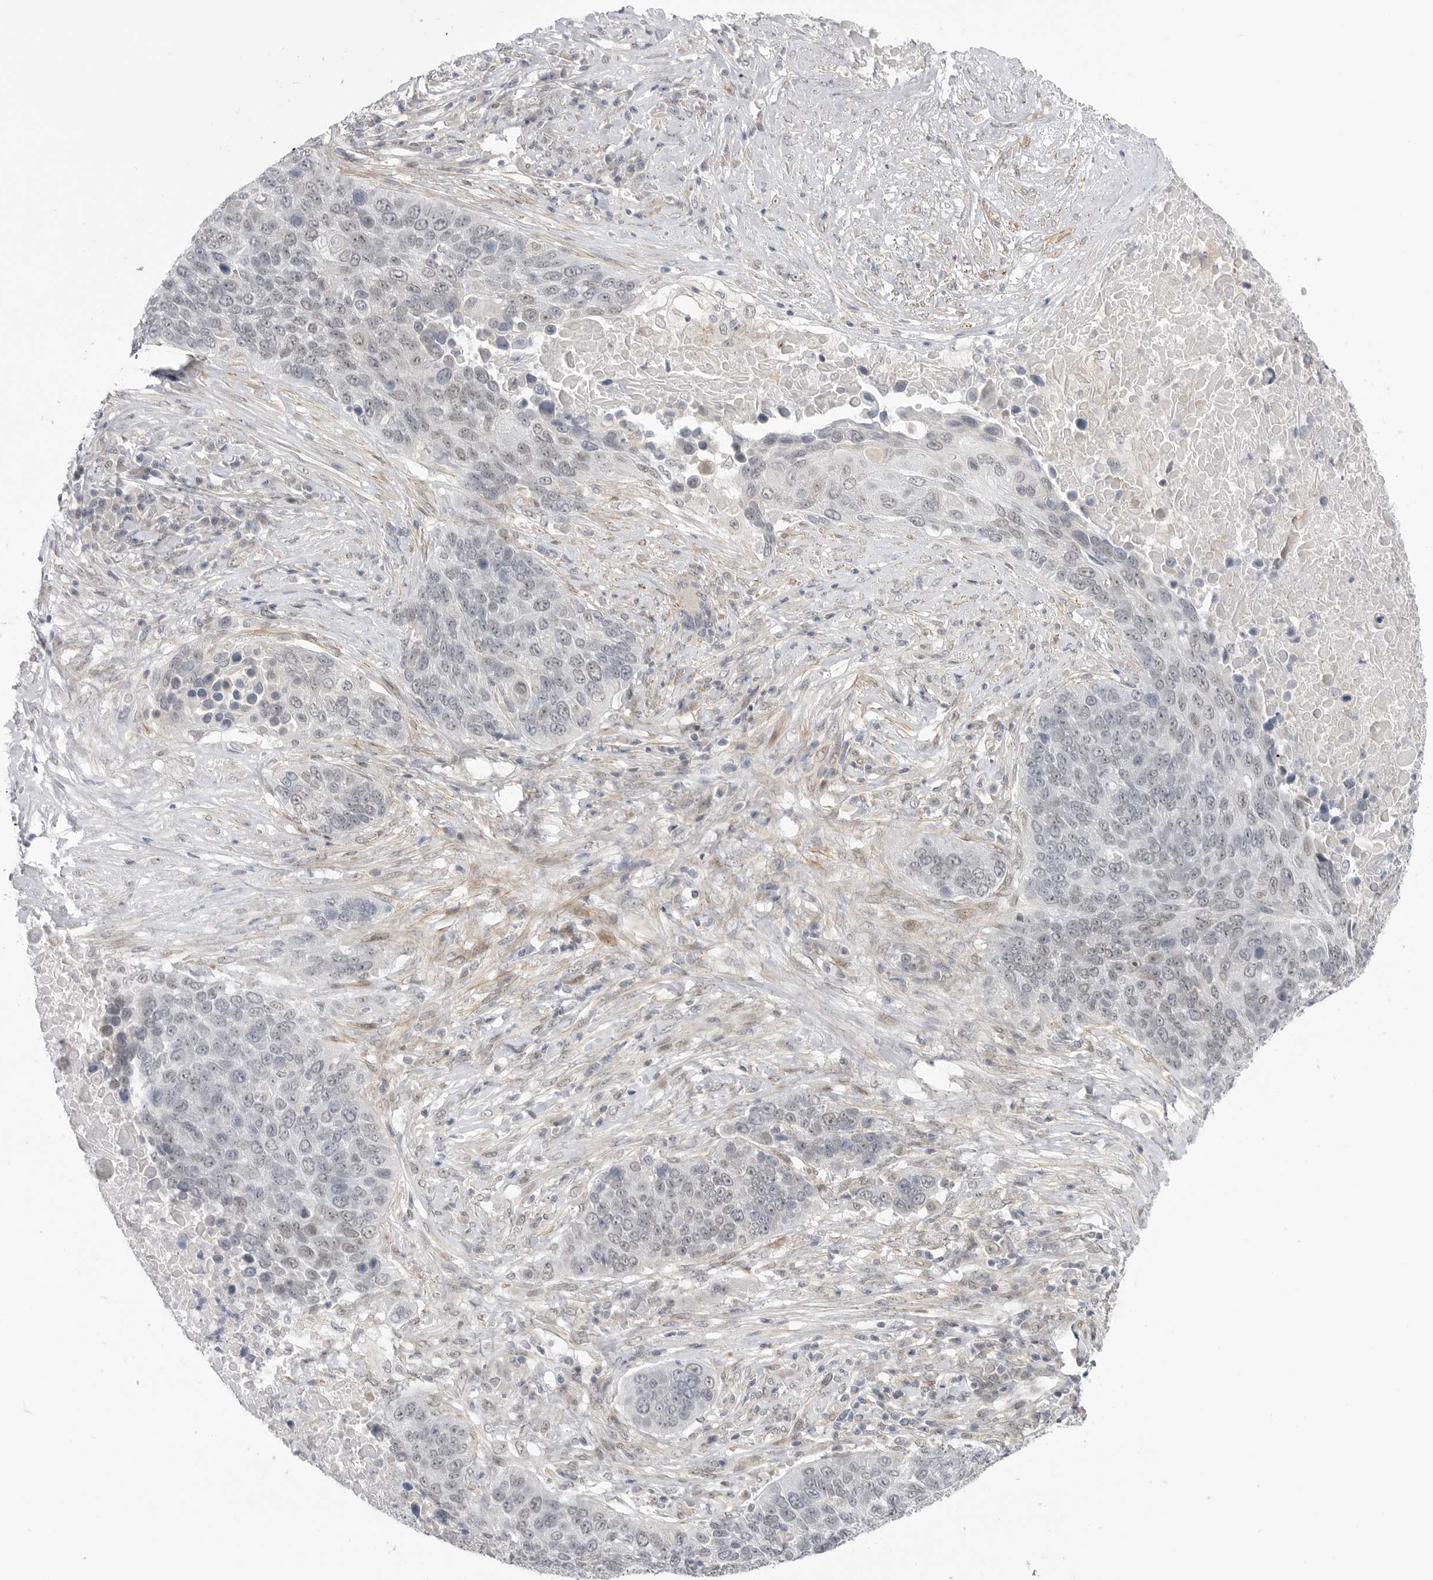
{"staining": {"intensity": "negative", "quantity": "none", "location": "none"}, "tissue": "lung cancer", "cell_type": "Tumor cells", "image_type": "cancer", "snomed": [{"axis": "morphology", "description": "Squamous cell carcinoma, NOS"}, {"axis": "topography", "description": "Lung"}], "caption": "Protein analysis of lung squamous cell carcinoma exhibits no significant positivity in tumor cells.", "gene": "GGT6", "patient": {"sex": "male", "age": 66}}